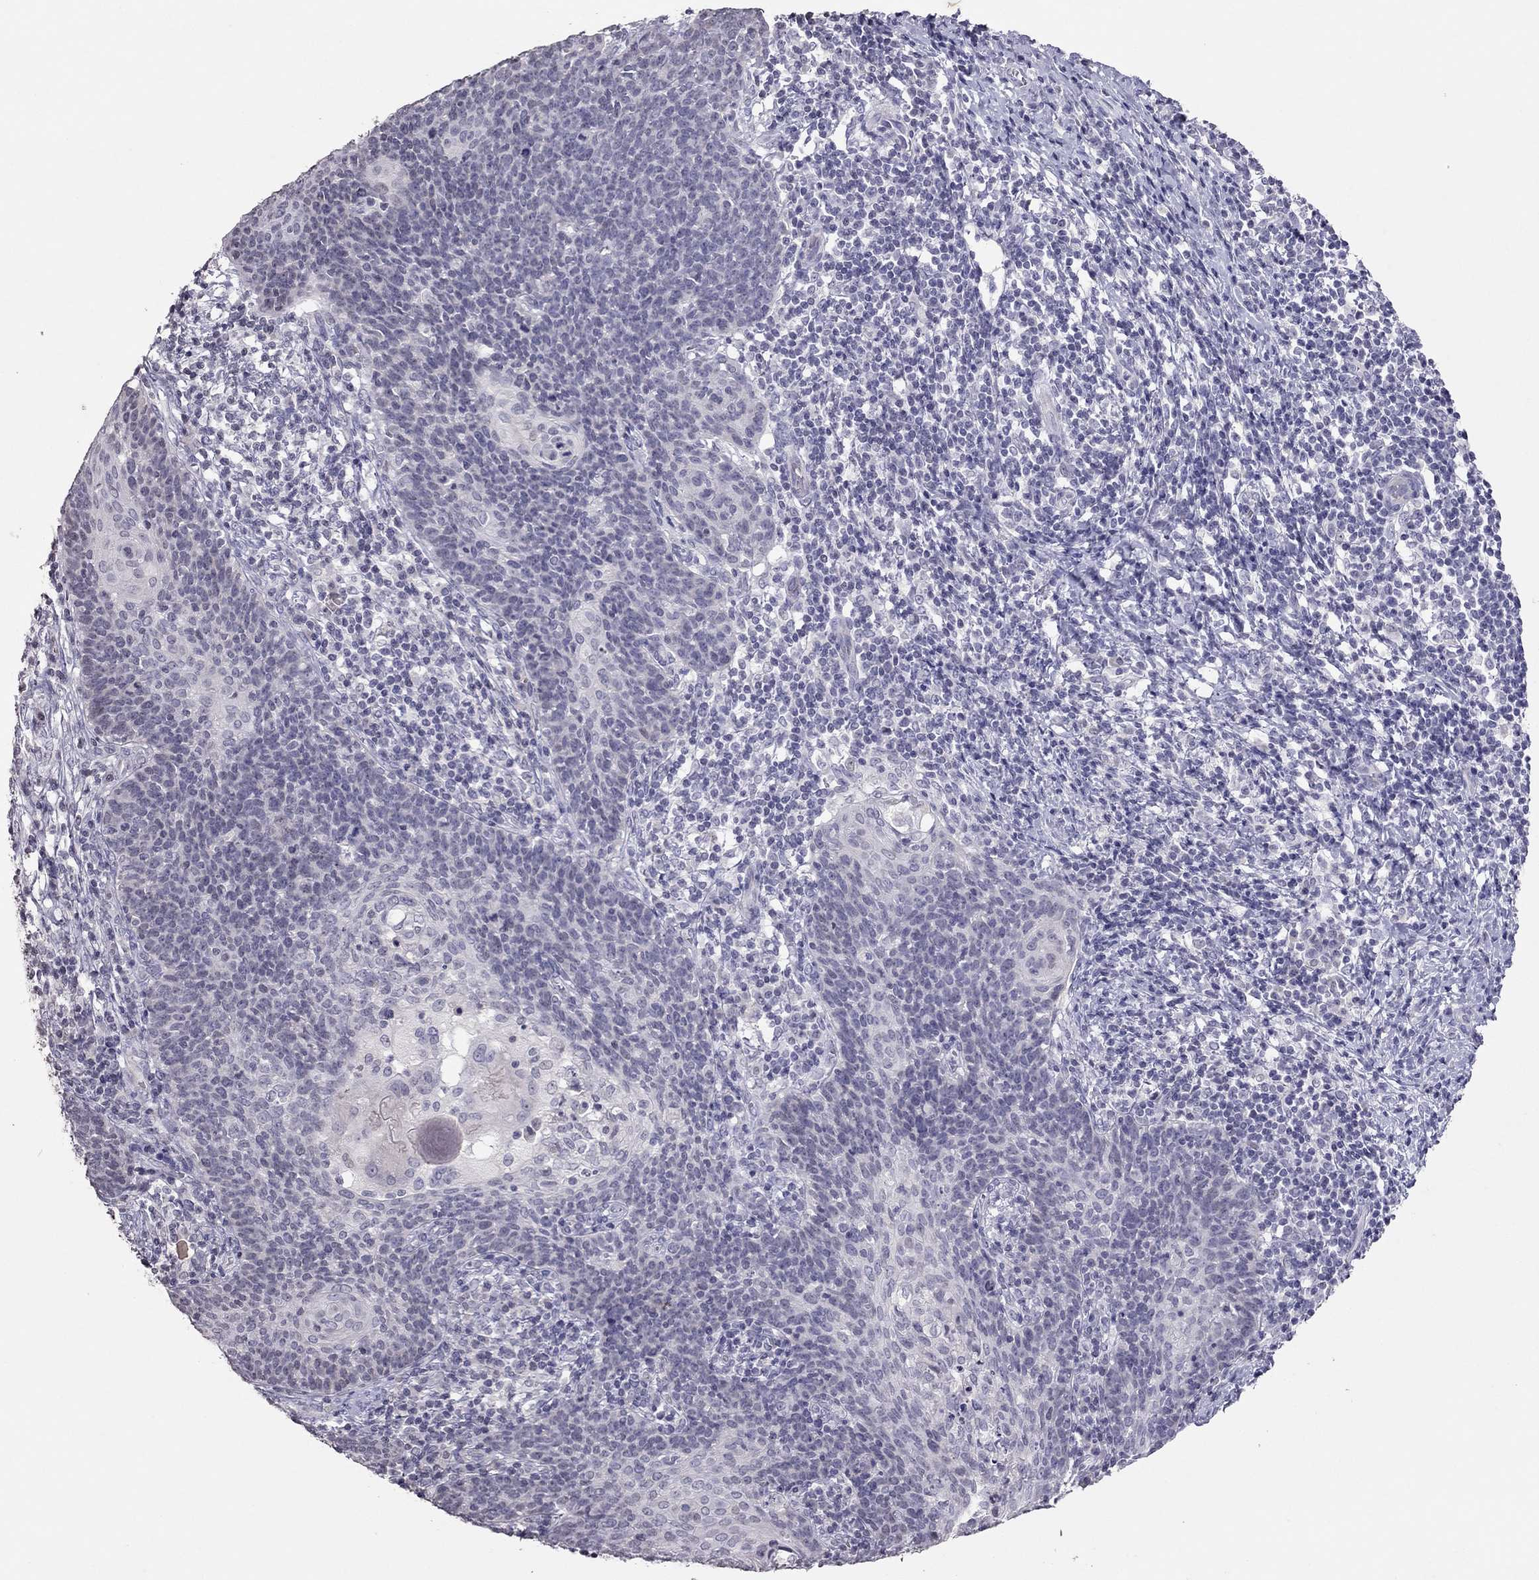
{"staining": {"intensity": "negative", "quantity": "none", "location": "none"}, "tissue": "cervical cancer", "cell_type": "Tumor cells", "image_type": "cancer", "snomed": [{"axis": "morphology", "description": "Squamous cell carcinoma, NOS"}, {"axis": "topography", "description": "Cervix"}], "caption": "Cervical cancer stained for a protein using IHC demonstrates no expression tumor cells.", "gene": "TSHB", "patient": {"sex": "female", "age": 39}}